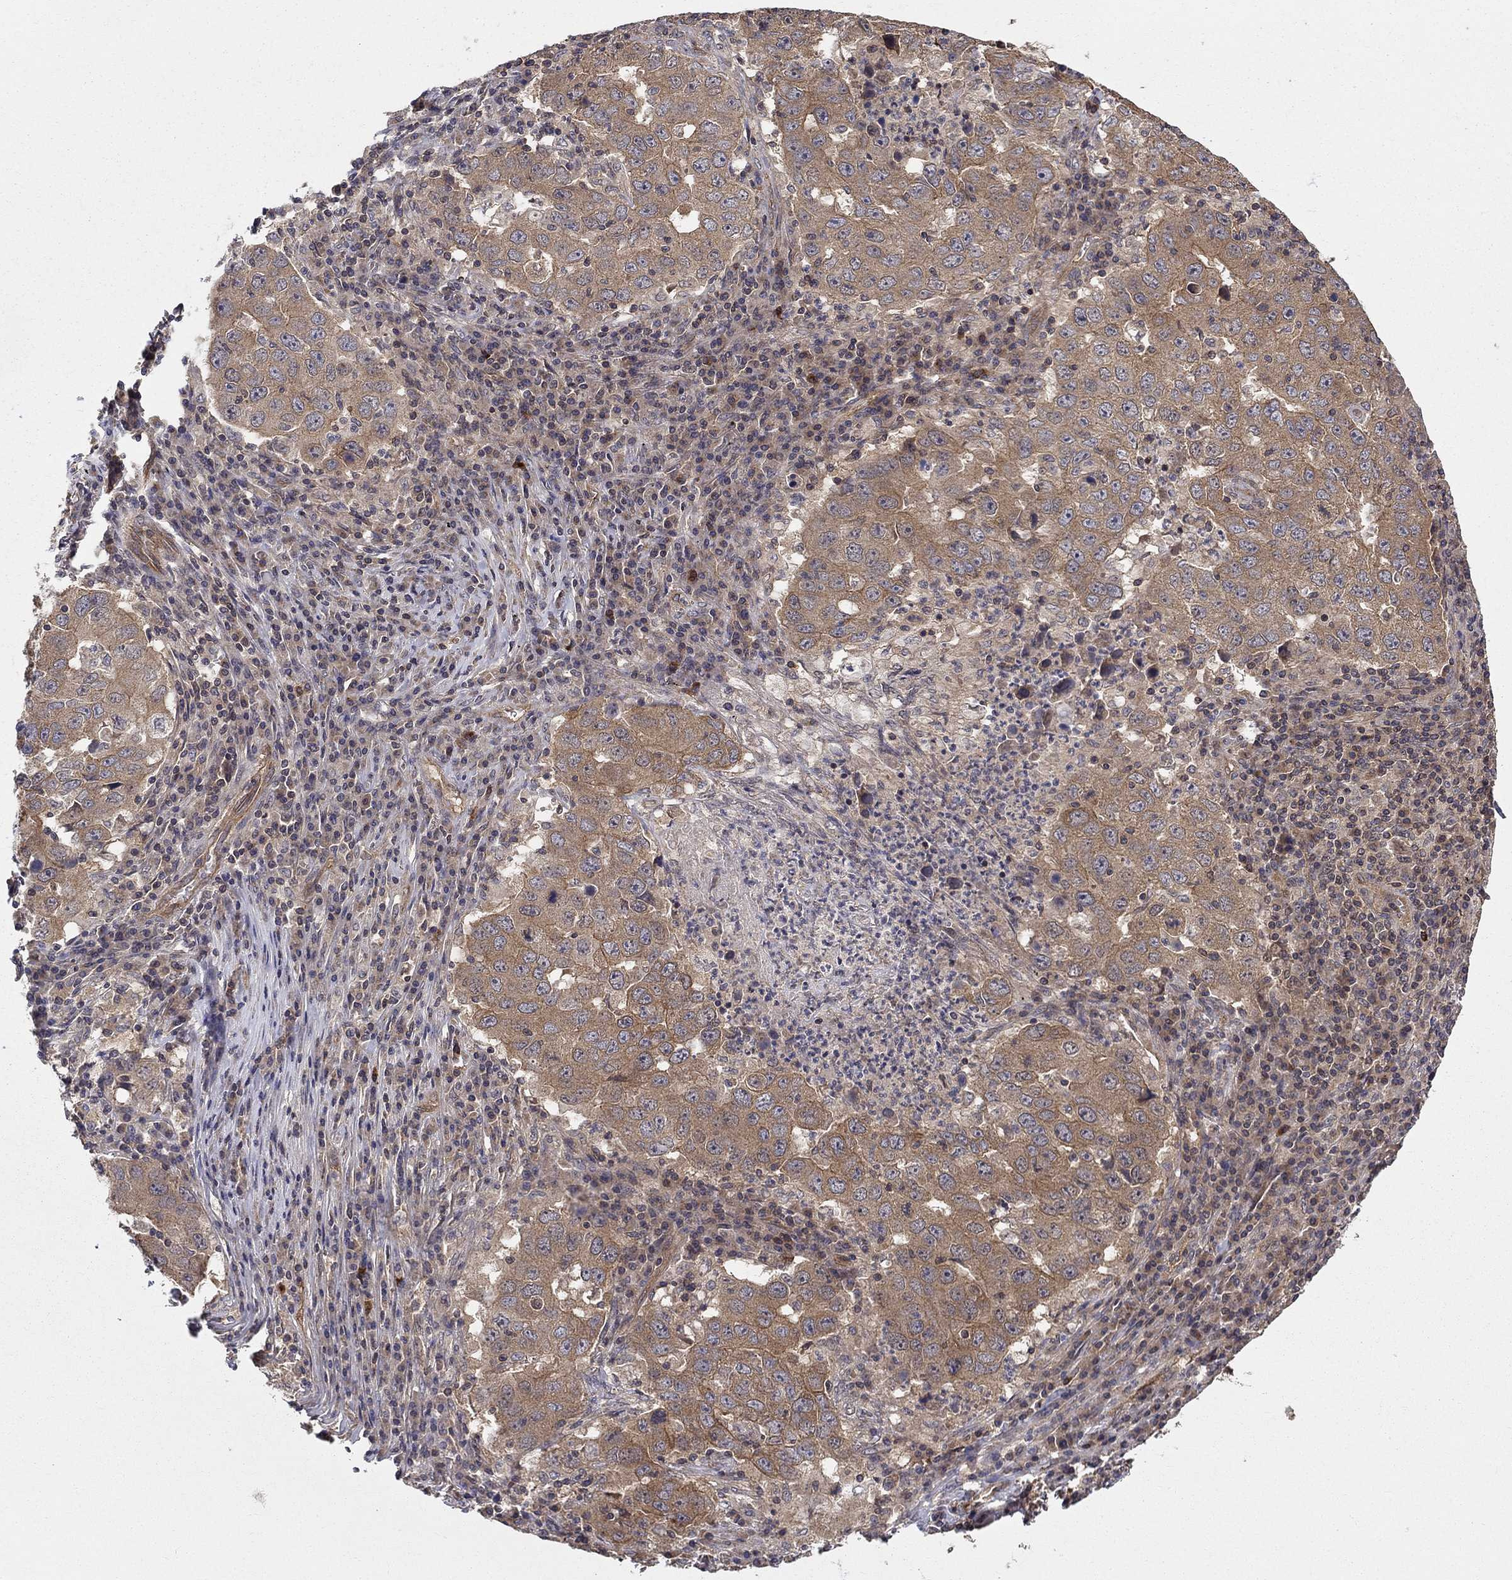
{"staining": {"intensity": "moderate", "quantity": "25%-75%", "location": "cytoplasmic/membranous"}, "tissue": "lung cancer", "cell_type": "Tumor cells", "image_type": "cancer", "snomed": [{"axis": "morphology", "description": "Adenocarcinoma, NOS"}, {"axis": "topography", "description": "Lung"}], "caption": "Lung adenocarcinoma stained with a brown dye reveals moderate cytoplasmic/membranous positive expression in about 25%-75% of tumor cells.", "gene": "BMERB1", "patient": {"sex": "male", "age": 73}}